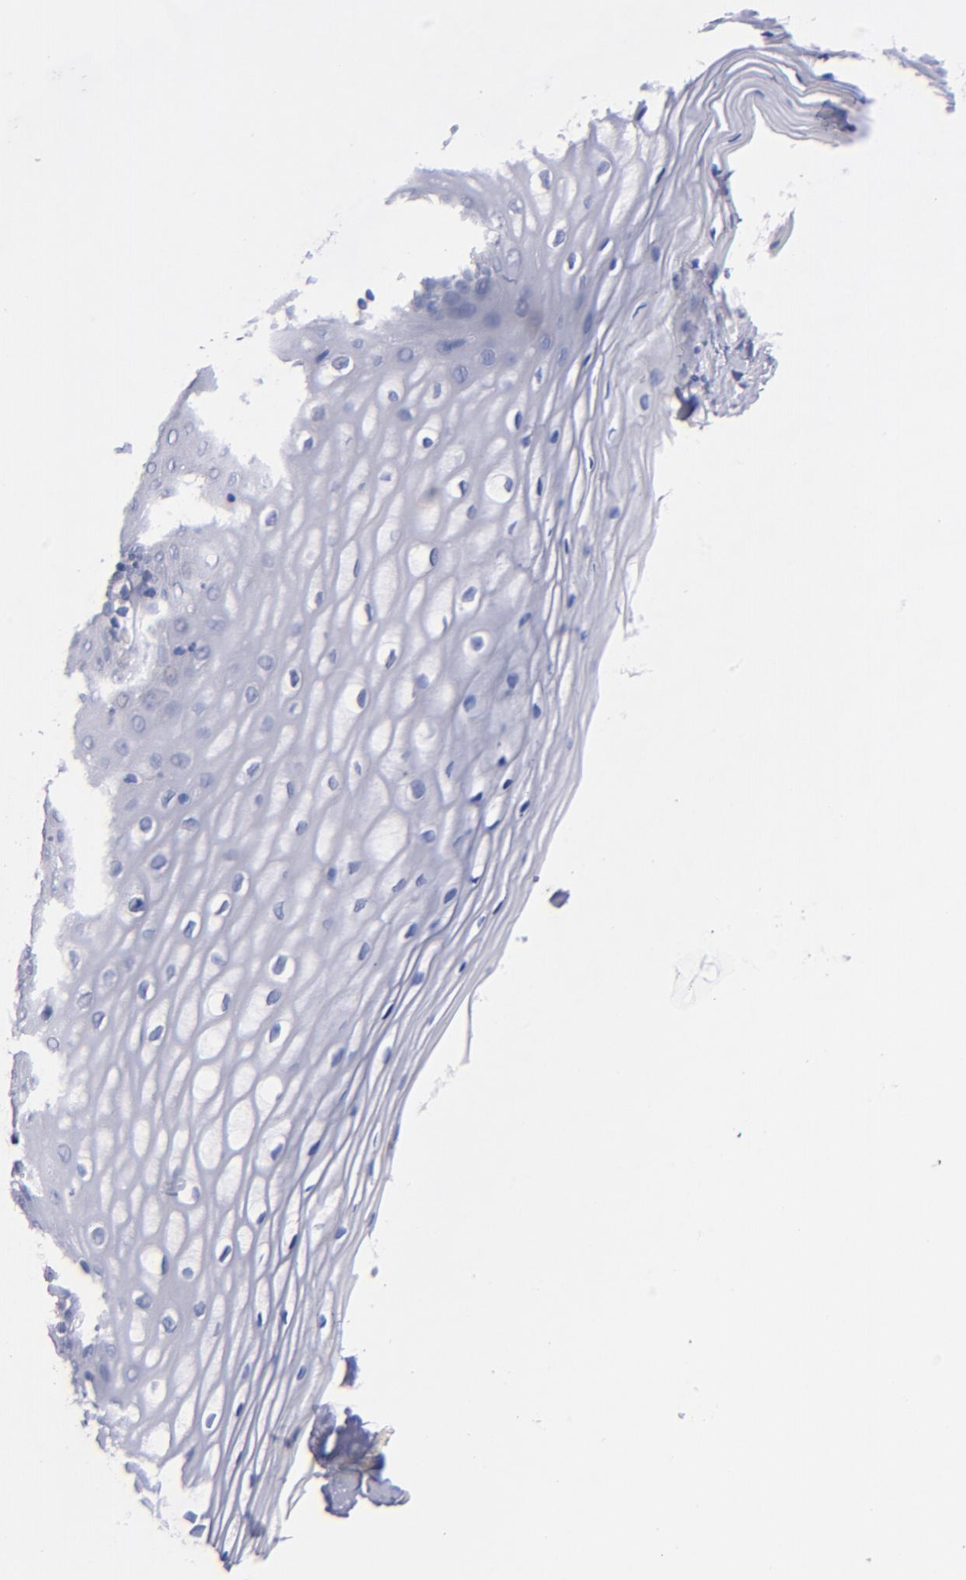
{"staining": {"intensity": "negative", "quantity": "none", "location": "none"}, "tissue": "vagina", "cell_type": "Squamous epithelial cells", "image_type": "normal", "snomed": [{"axis": "morphology", "description": "Normal tissue, NOS"}, {"axis": "topography", "description": "Vagina"}], "caption": "Vagina stained for a protein using IHC demonstrates no positivity squamous epithelial cells.", "gene": "CNTNAP2", "patient": {"sex": "female", "age": 55}}